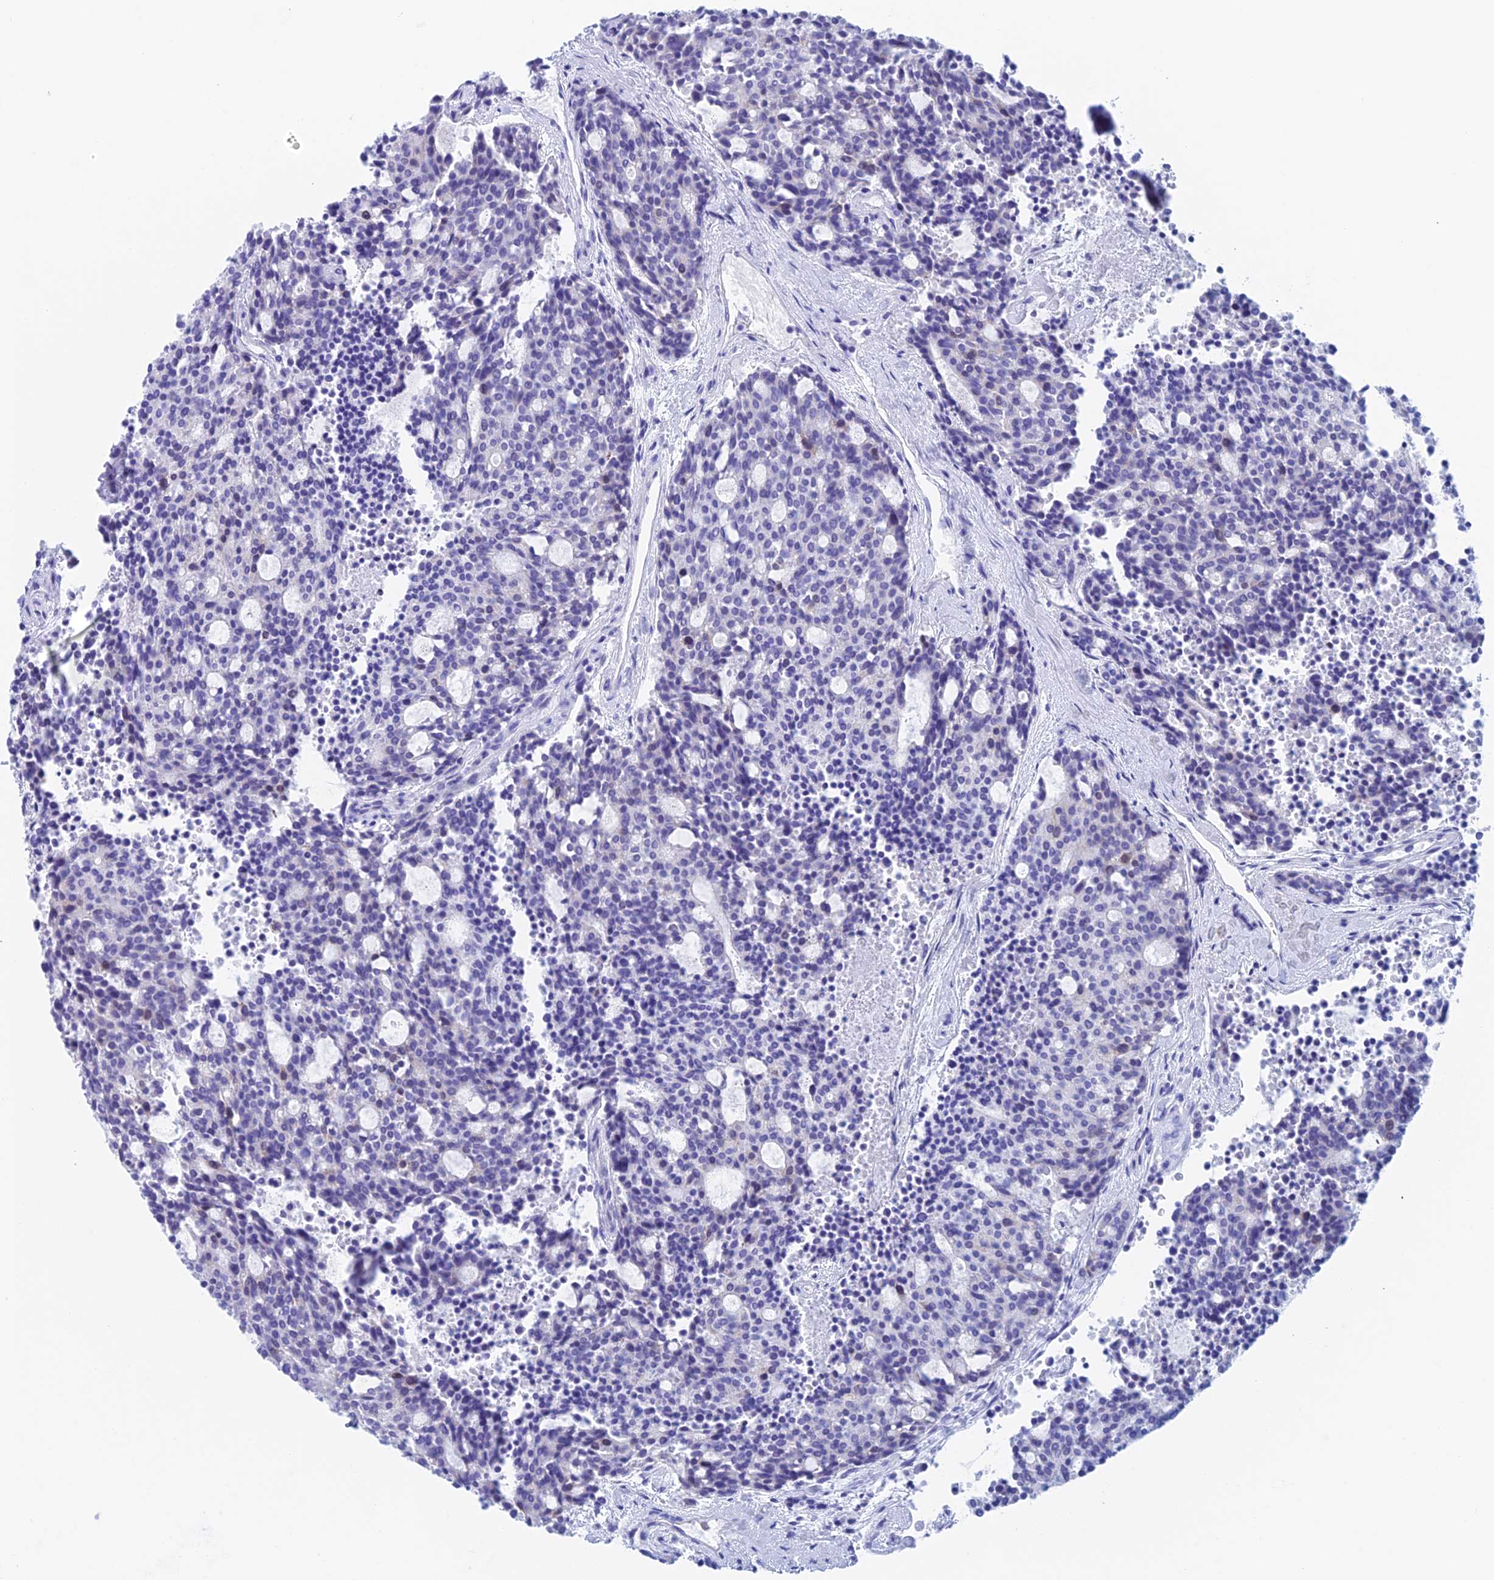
{"staining": {"intensity": "negative", "quantity": "none", "location": "none"}, "tissue": "carcinoid", "cell_type": "Tumor cells", "image_type": "cancer", "snomed": [{"axis": "morphology", "description": "Carcinoid, malignant, NOS"}, {"axis": "topography", "description": "Pancreas"}], "caption": "There is no significant expression in tumor cells of carcinoid (malignant). Brightfield microscopy of immunohistochemistry stained with DAB (brown) and hematoxylin (blue), captured at high magnification.", "gene": "PSMC3IP", "patient": {"sex": "female", "age": 54}}